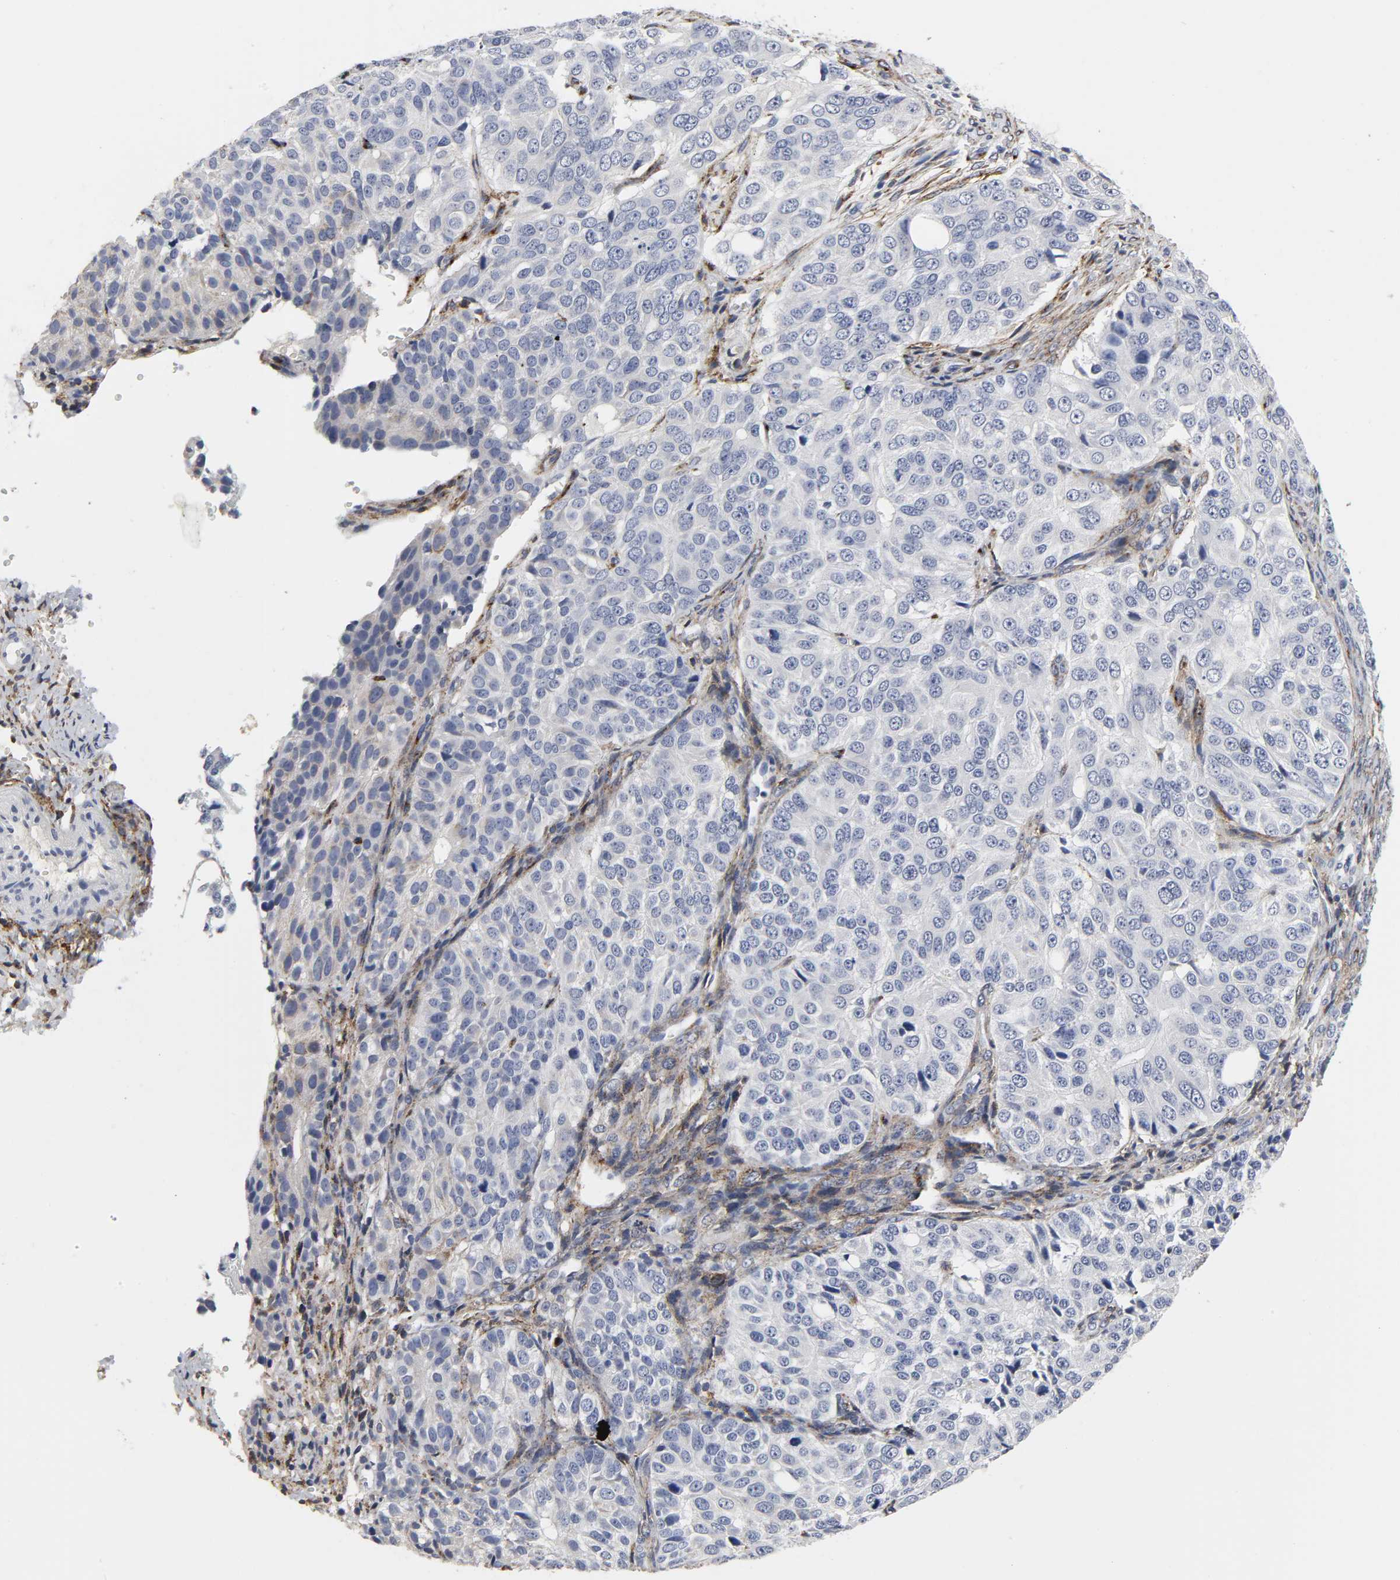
{"staining": {"intensity": "negative", "quantity": "none", "location": "none"}, "tissue": "ovarian cancer", "cell_type": "Tumor cells", "image_type": "cancer", "snomed": [{"axis": "morphology", "description": "Carcinoma, endometroid"}, {"axis": "topography", "description": "Ovary"}], "caption": "The IHC image has no significant expression in tumor cells of endometroid carcinoma (ovarian) tissue. (DAB immunohistochemistry (IHC) visualized using brightfield microscopy, high magnification).", "gene": "LRP1", "patient": {"sex": "female", "age": 51}}